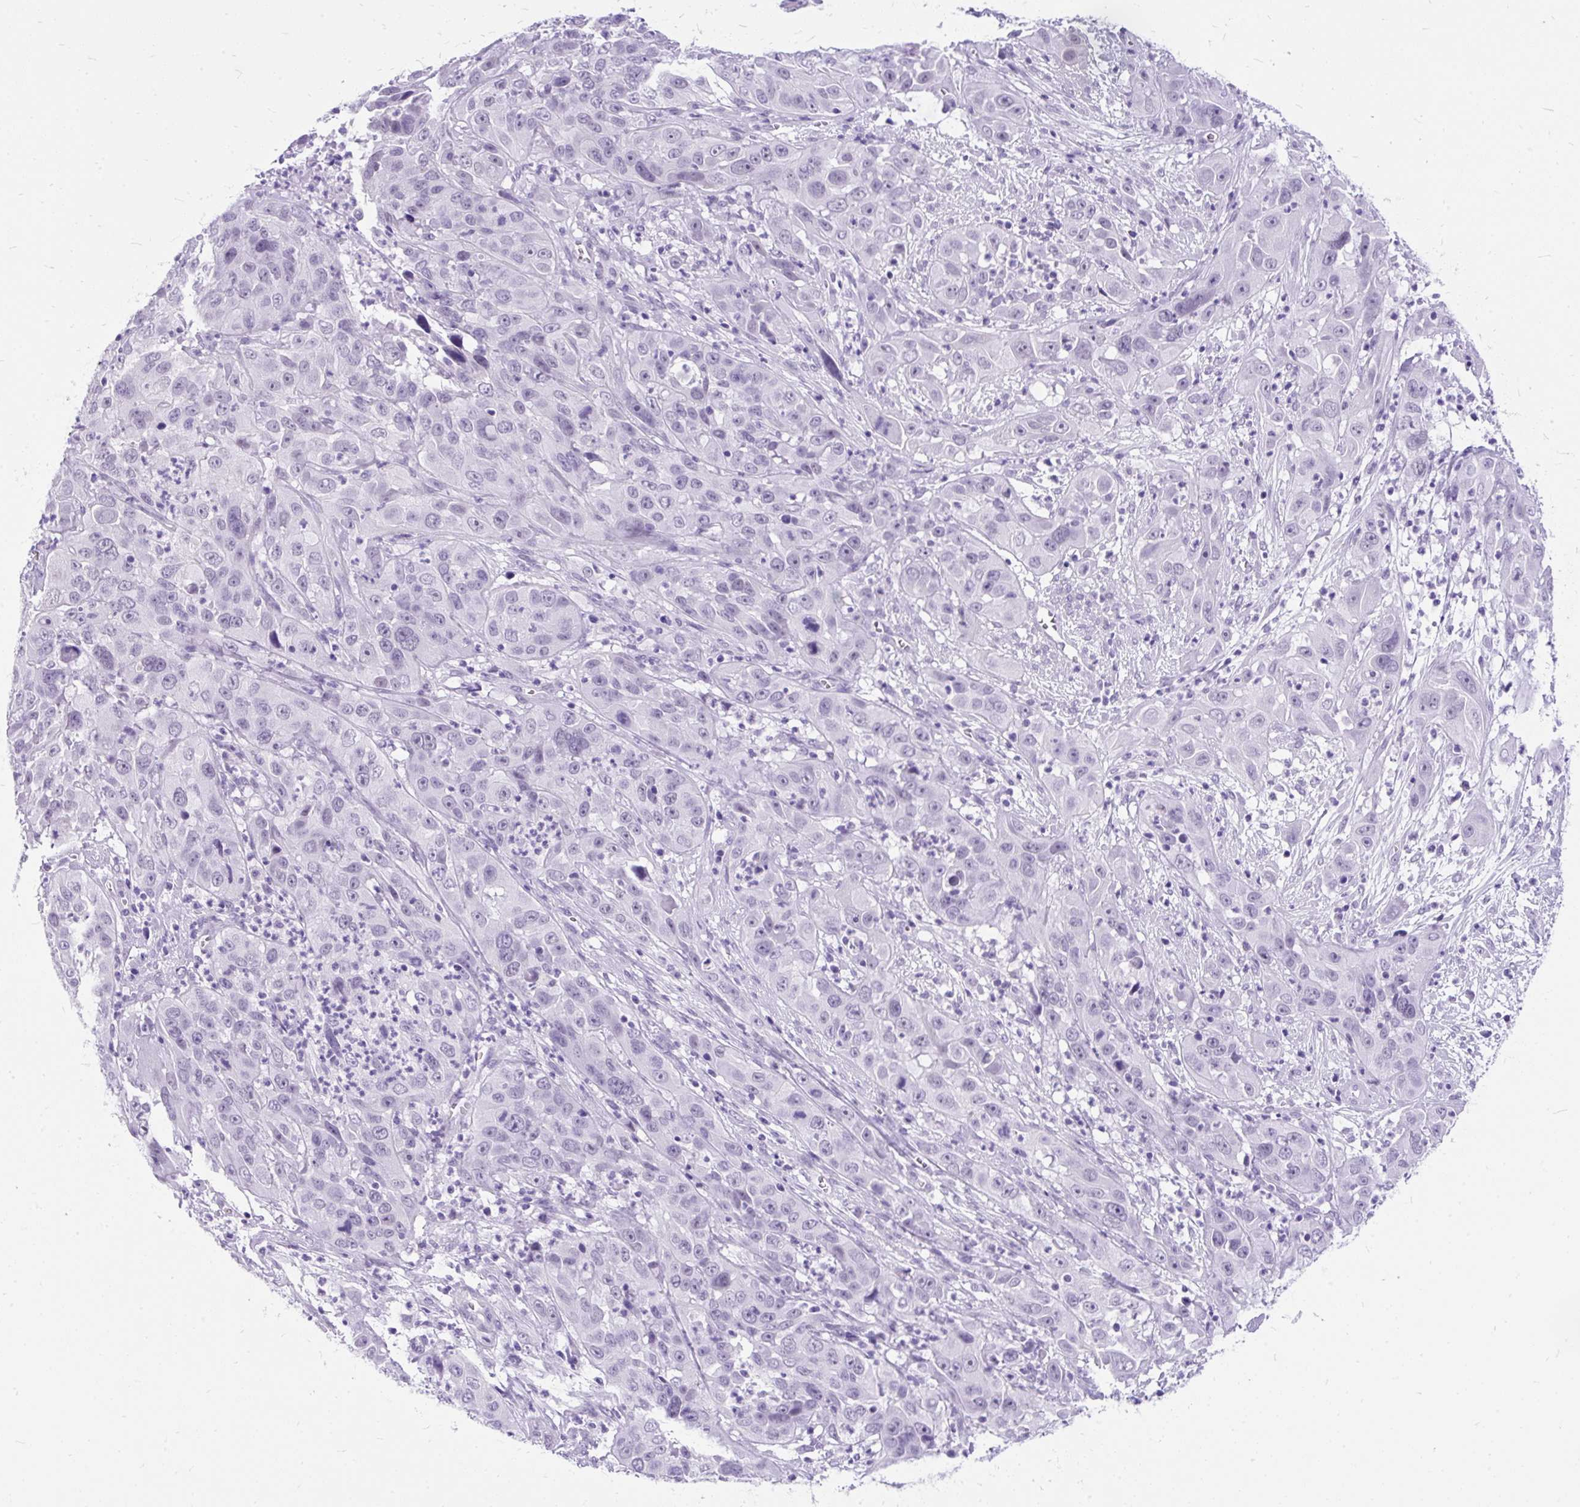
{"staining": {"intensity": "negative", "quantity": "none", "location": "none"}, "tissue": "cervical cancer", "cell_type": "Tumor cells", "image_type": "cancer", "snomed": [{"axis": "morphology", "description": "Squamous cell carcinoma, NOS"}, {"axis": "topography", "description": "Cervix"}], "caption": "Immunohistochemistry of cervical cancer displays no expression in tumor cells.", "gene": "SCGB1A1", "patient": {"sex": "female", "age": 32}}